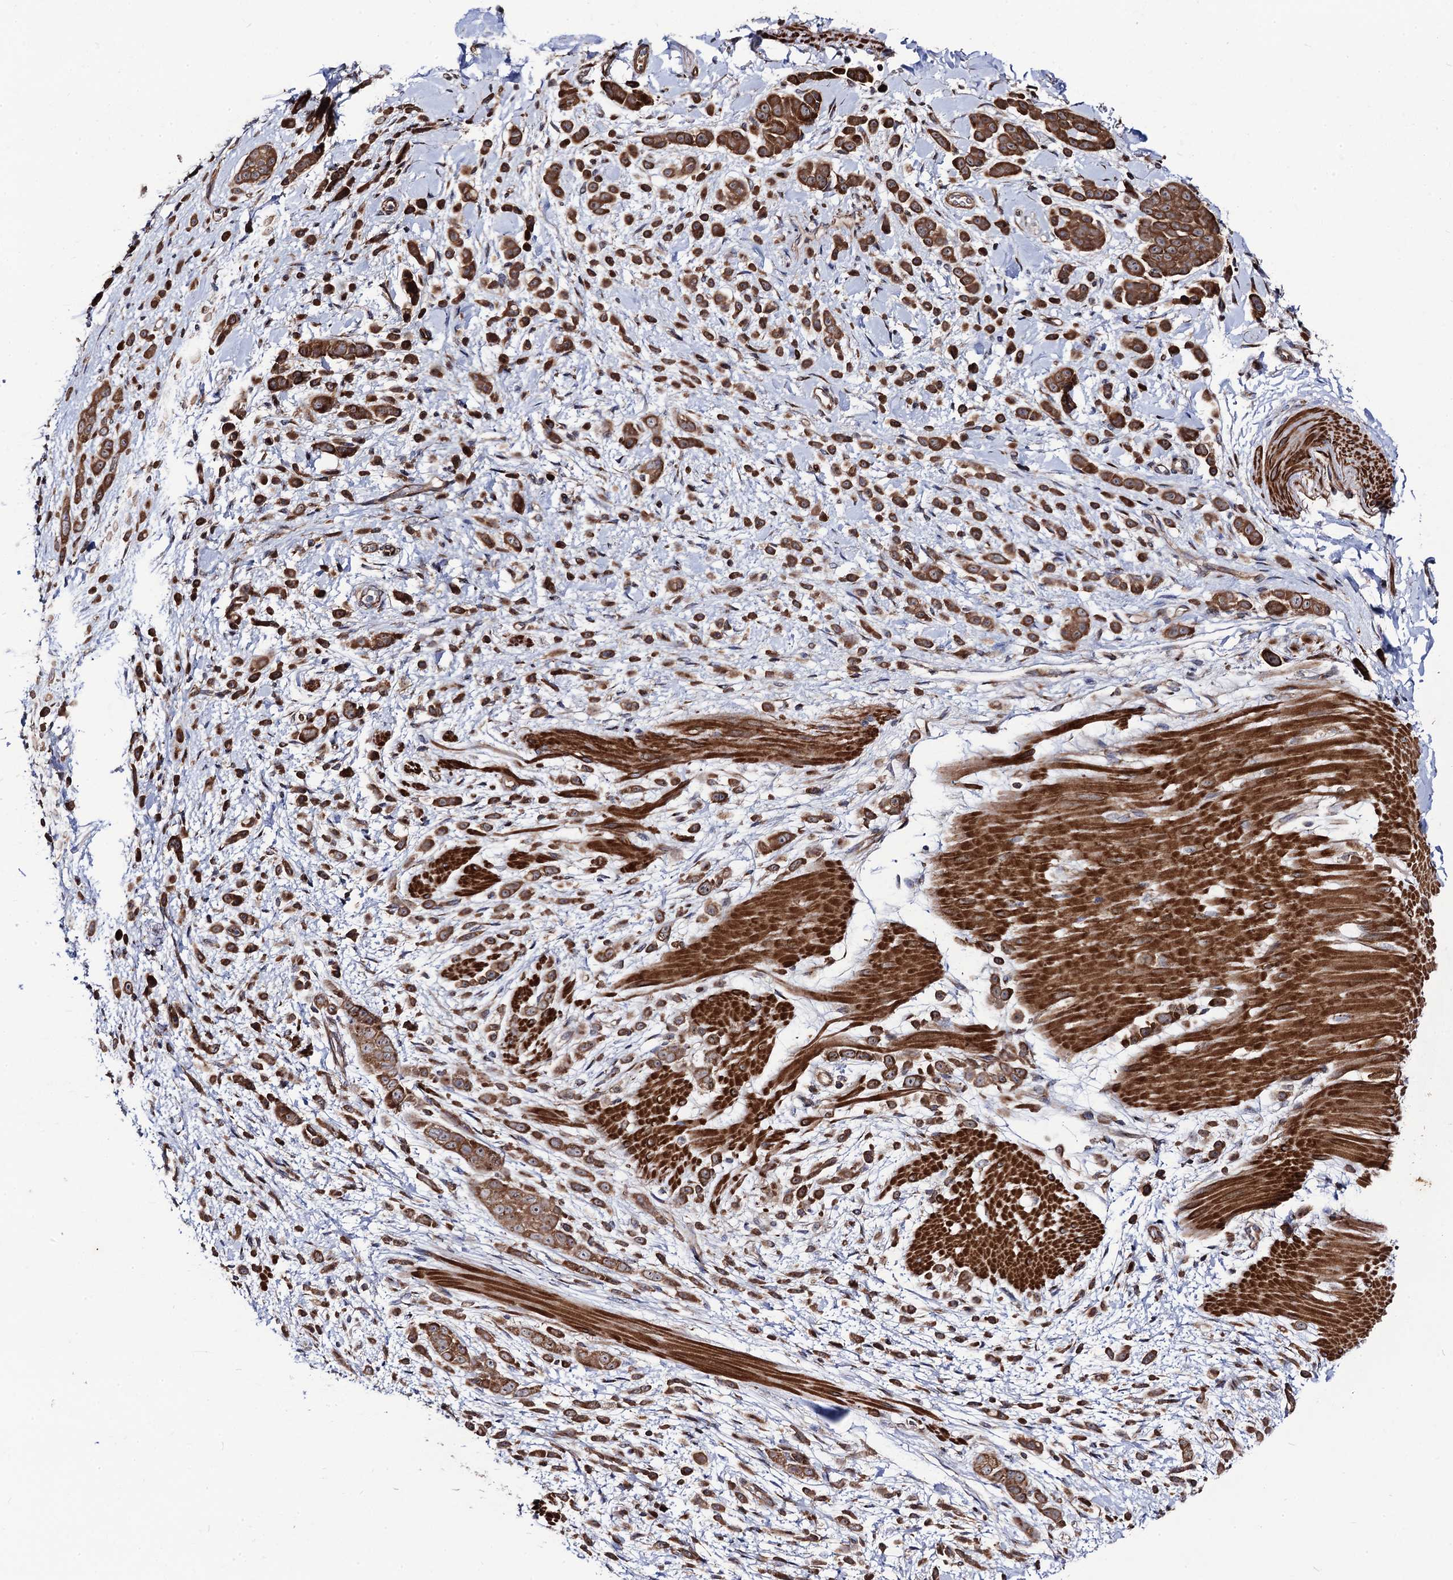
{"staining": {"intensity": "strong", "quantity": ">75%", "location": "cytoplasmic/membranous"}, "tissue": "pancreatic cancer", "cell_type": "Tumor cells", "image_type": "cancer", "snomed": [{"axis": "morphology", "description": "Normal tissue, NOS"}, {"axis": "morphology", "description": "Adenocarcinoma, NOS"}, {"axis": "topography", "description": "Pancreas"}], "caption": "Pancreatic adenocarcinoma stained for a protein (brown) demonstrates strong cytoplasmic/membranous positive positivity in about >75% of tumor cells.", "gene": "DYDC1", "patient": {"sex": "female", "age": 64}}